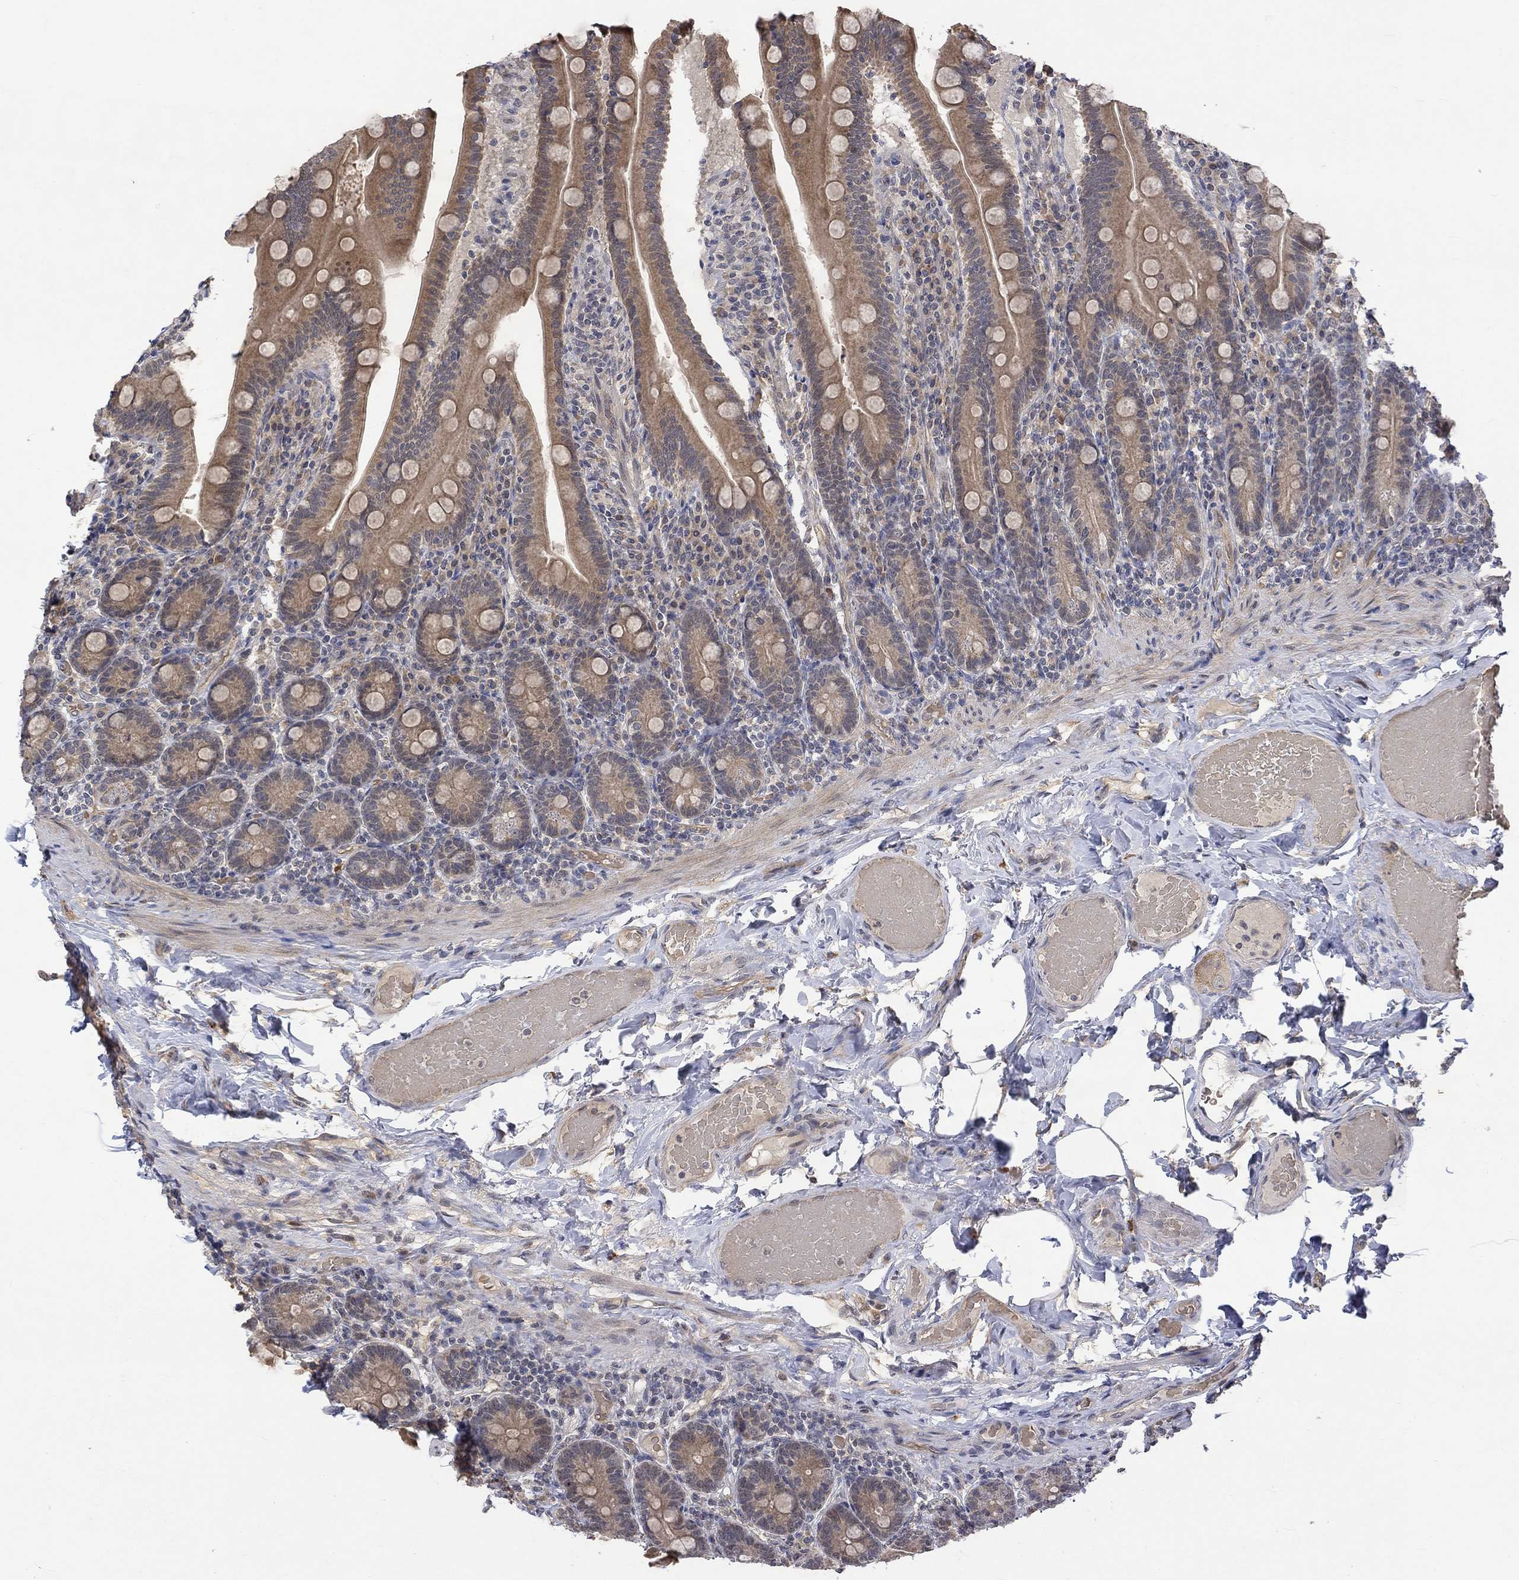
{"staining": {"intensity": "moderate", "quantity": ">75%", "location": "cytoplasmic/membranous"}, "tissue": "small intestine", "cell_type": "Glandular cells", "image_type": "normal", "snomed": [{"axis": "morphology", "description": "Normal tissue, NOS"}, {"axis": "topography", "description": "Small intestine"}], "caption": "Protein analysis of benign small intestine reveals moderate cytoplasmic/membranous staining in about >75% of glandular cells.", "gene": "GRIN2D", "patient": {"sex": "male", "age": 66}}